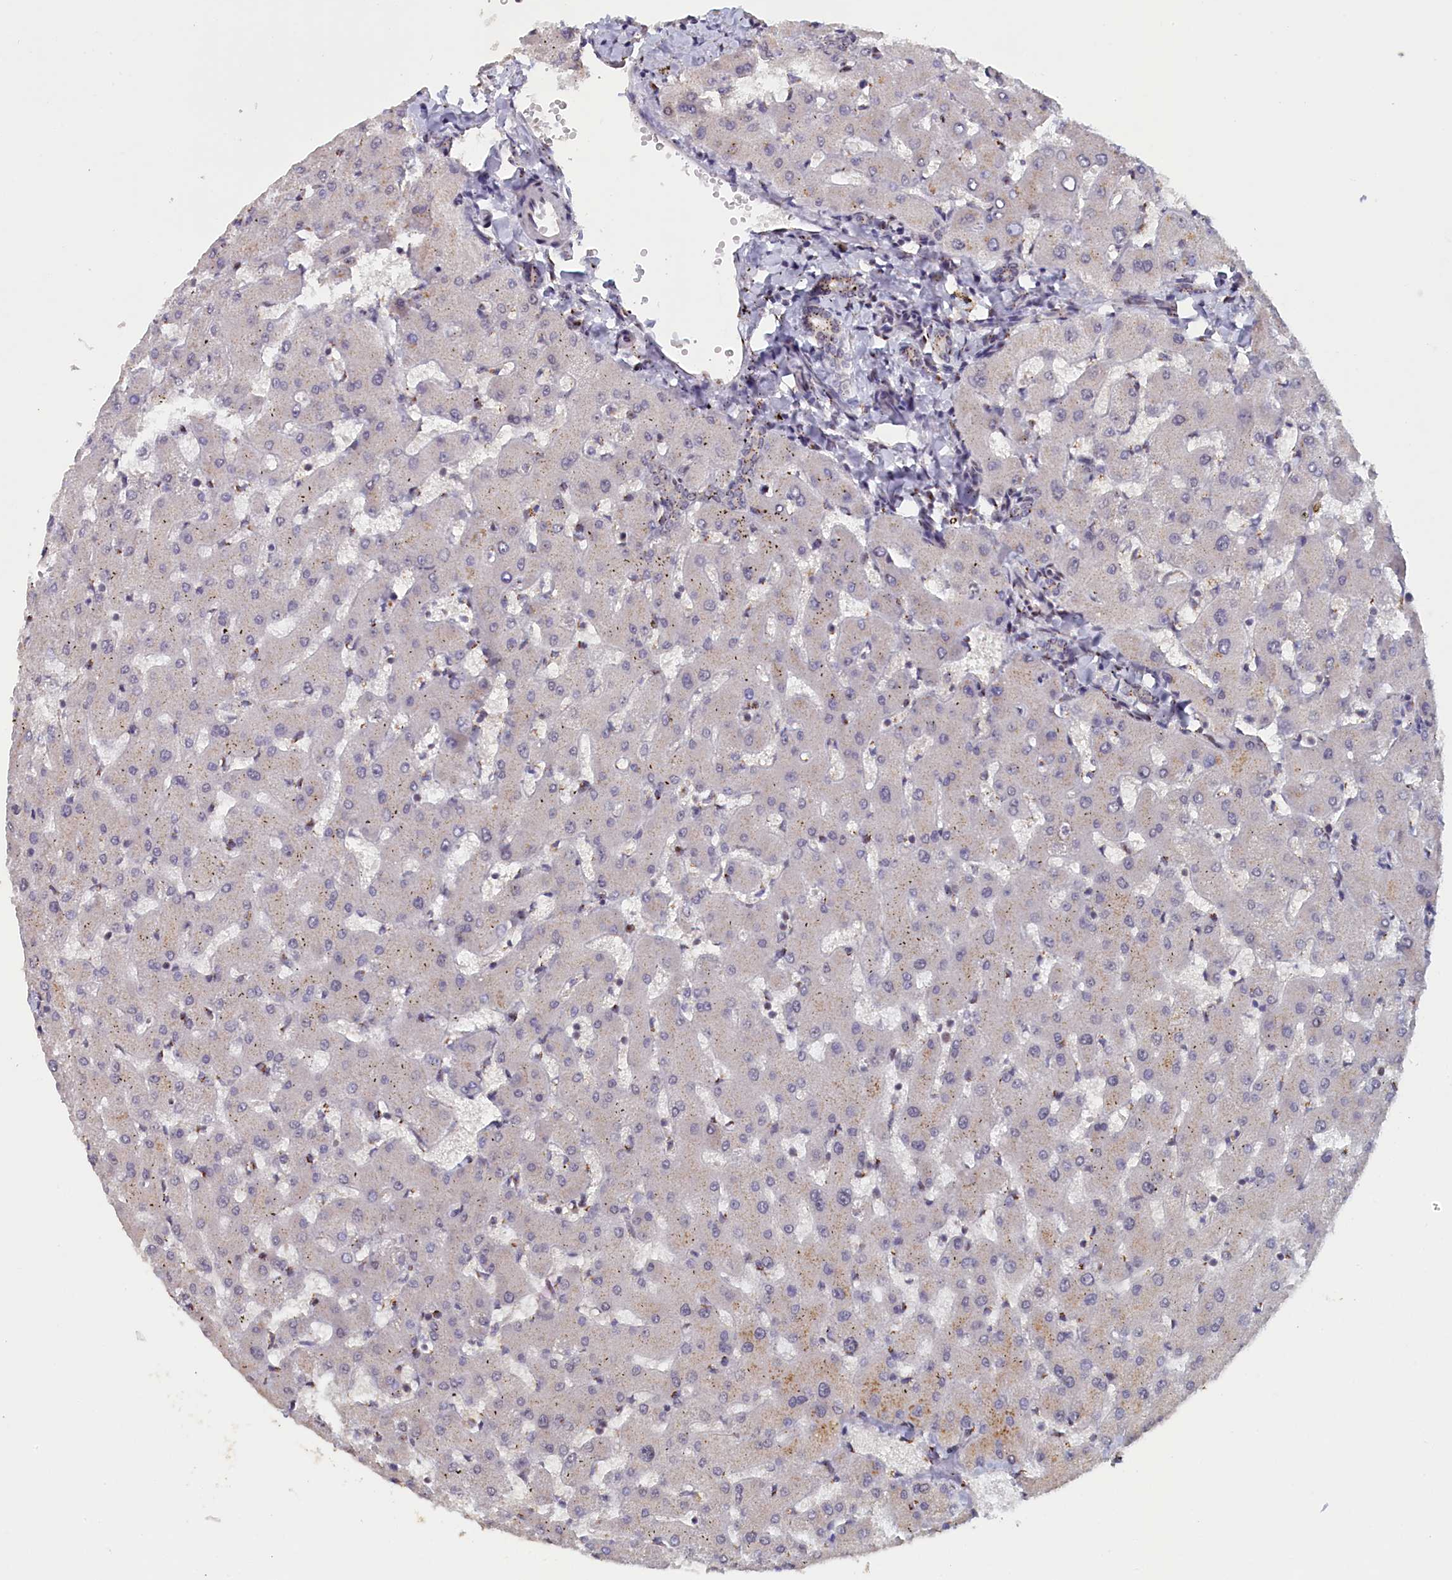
{"staining": {"intensity": "weak", "quantity": ">75%", "location": "cytoplasmic/membranous"}, "tissue": "liver", "cell_type": "Cholangiocytes", "image_type": "normal", "snomed": [{"axis": "morphology", "description": "Normal tissue, NOS"}, {"axis": "topography", "description": "Liver"}], "caption": "Immunohistochemical staining of normal human liver exhibits weak cytoplasmic/membranous protein expression in approximately >75% of cholangiocytes.", "gene": "PIGQ", "patient": {"sex": "female", "age": 63}}